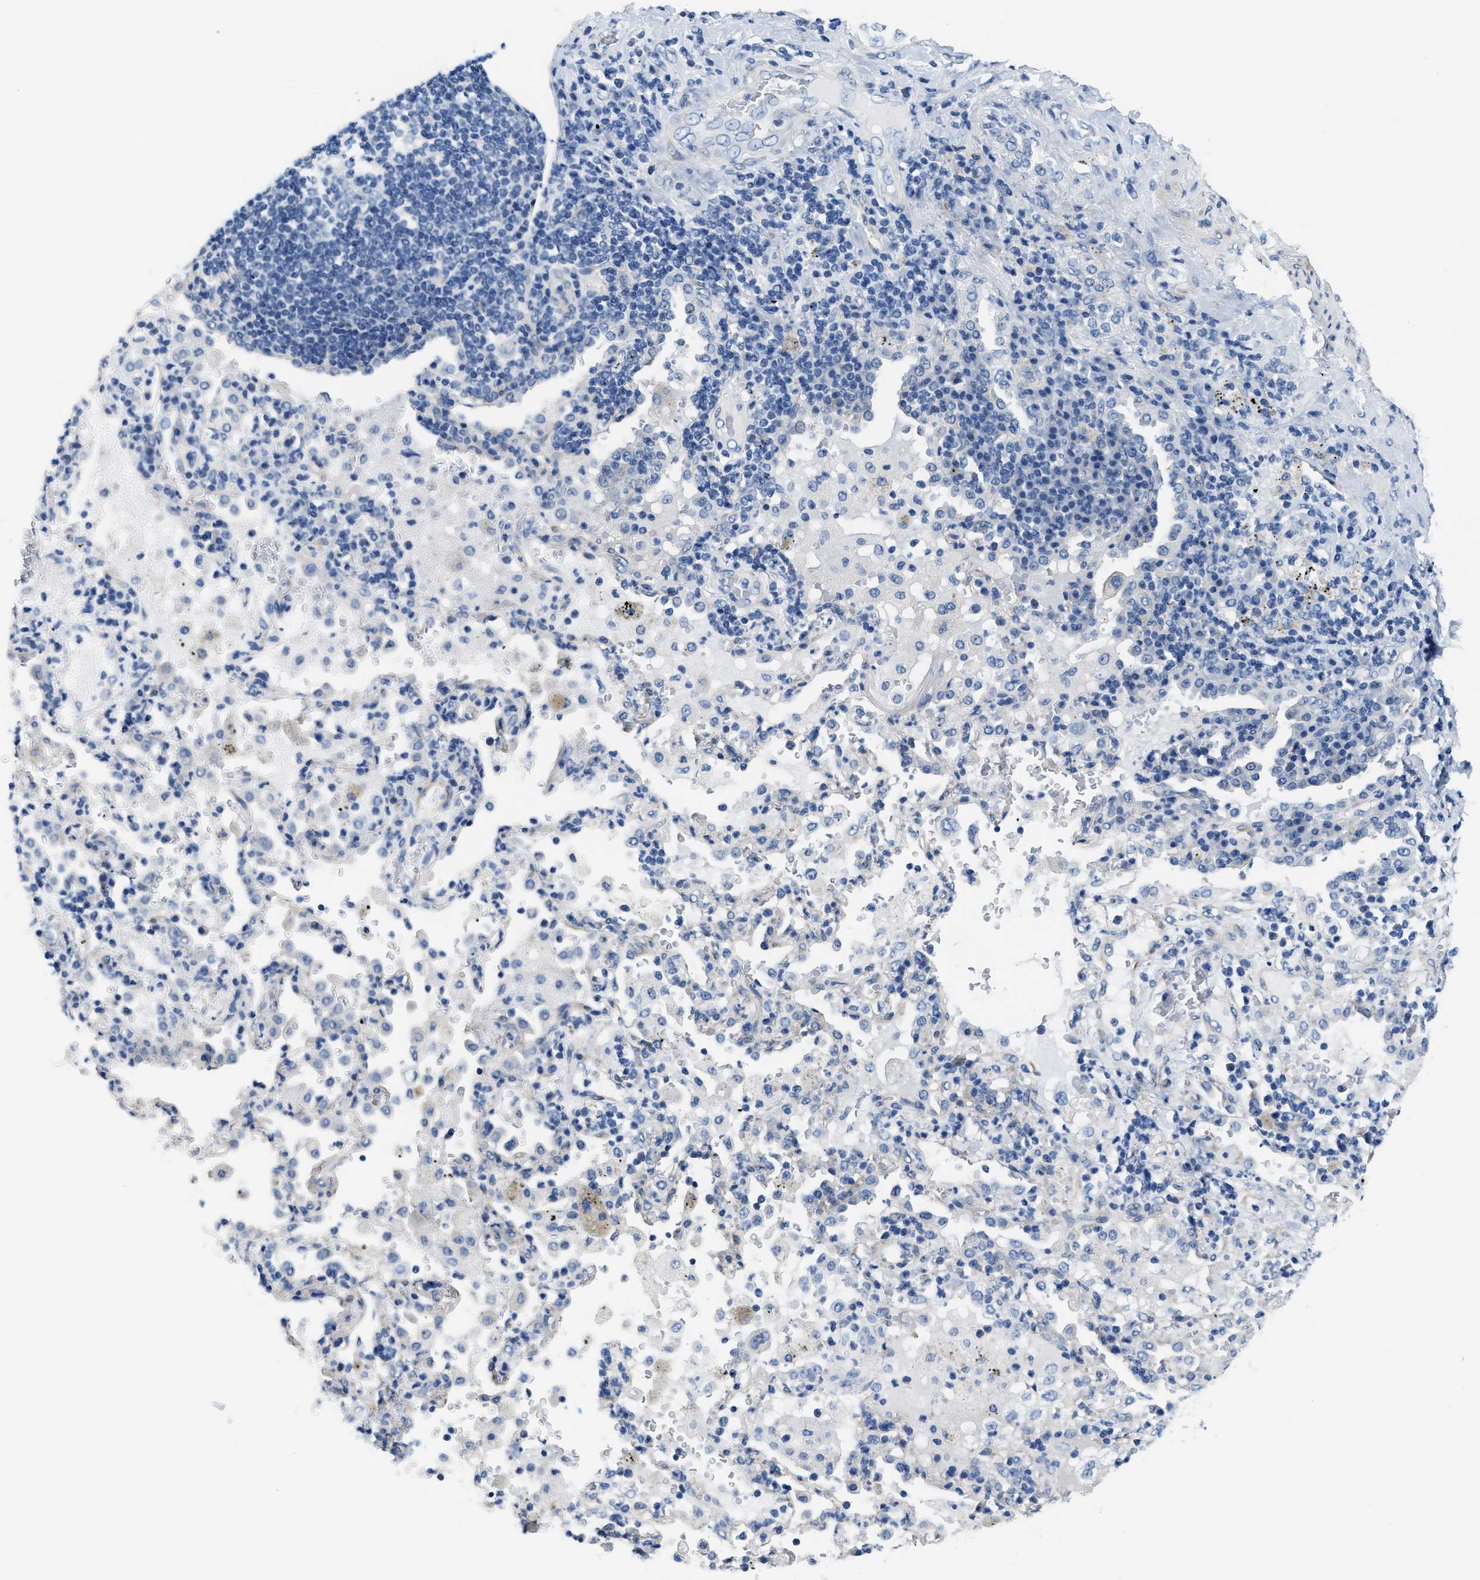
{"staining": {"intensity": "negative", "quantity": "none", "location": "none"}, "tissue": "lung cancer", "cell_type": "Tumor cells", "image_type": "cancer", "snomed": [{"axis": "morphology", "description": "Adenocarcinoma, NOS"}, {"axis": "topography", "description": "Lung"}], "caption": "IHC of lung adenocarcinoma demonstrates no positivity in tumor cells.", "gene": "DSCAM", "patient": {"sex": "male", "age": 64}}